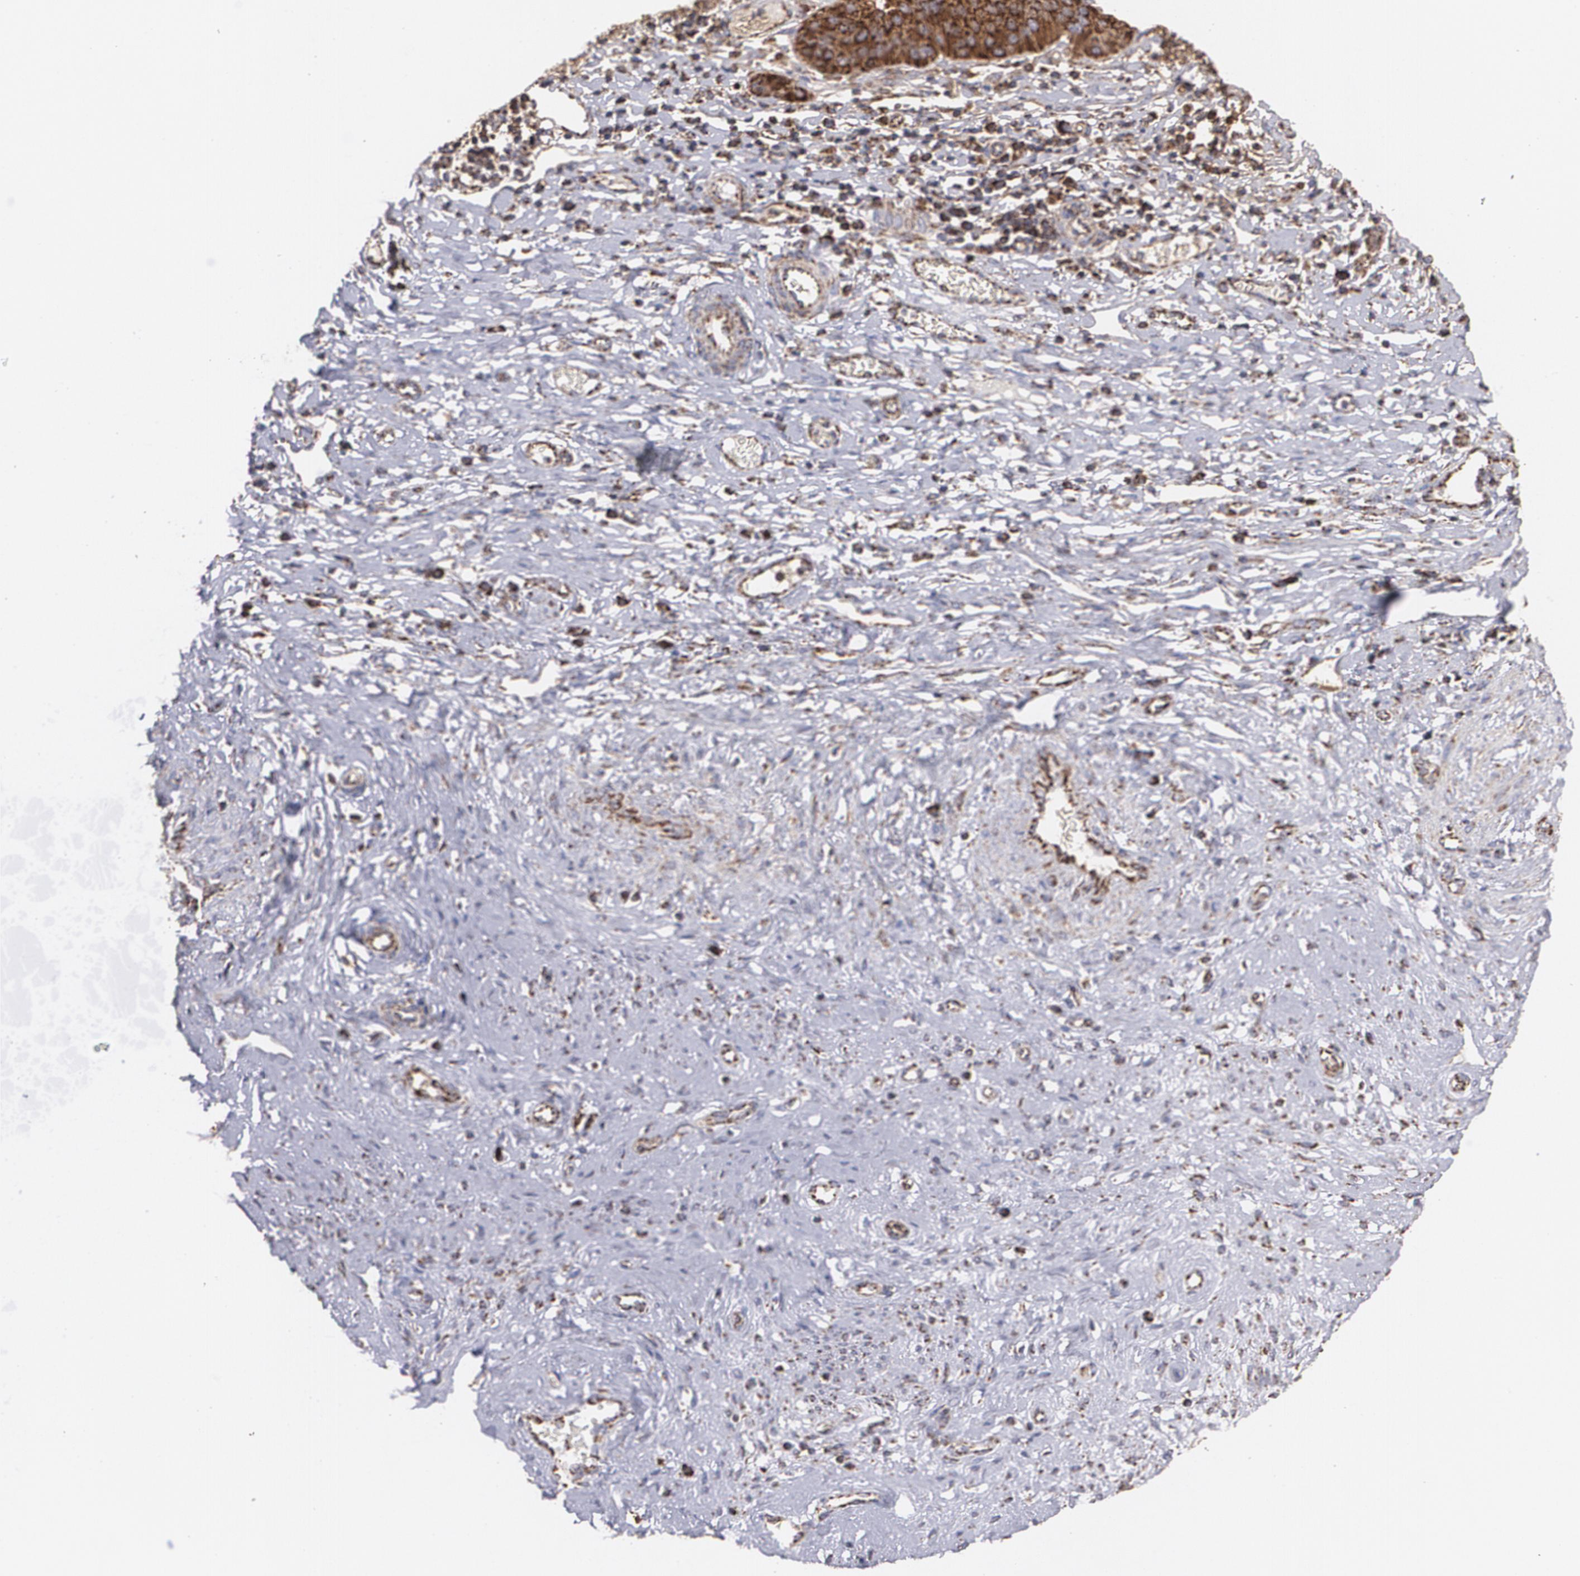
{"staining": {"intensity": "moderate", "quantity": ">75%", "location": "cytoplasmic/membranous"}, "tissue": "cervical cancer", "cell_type": "Tumor cells", "image_type": "cancer", "snomed": [{"axis": "morphology", "description": "Normal tissue, NOS"}, {"axis": "morphology", "description": "Squamous cell carcinoma, NOS"}, {"axis": "topography", "description": "Cervix"}], "caption": "Moderate cytoplasmic/membranous staining for a protein is seen in about >75% of tumor cells of cervical cancer using immunohistochemistry (IHC).", "gene": "HSPD1", "patient": {"sex": "female", "age": 39}}